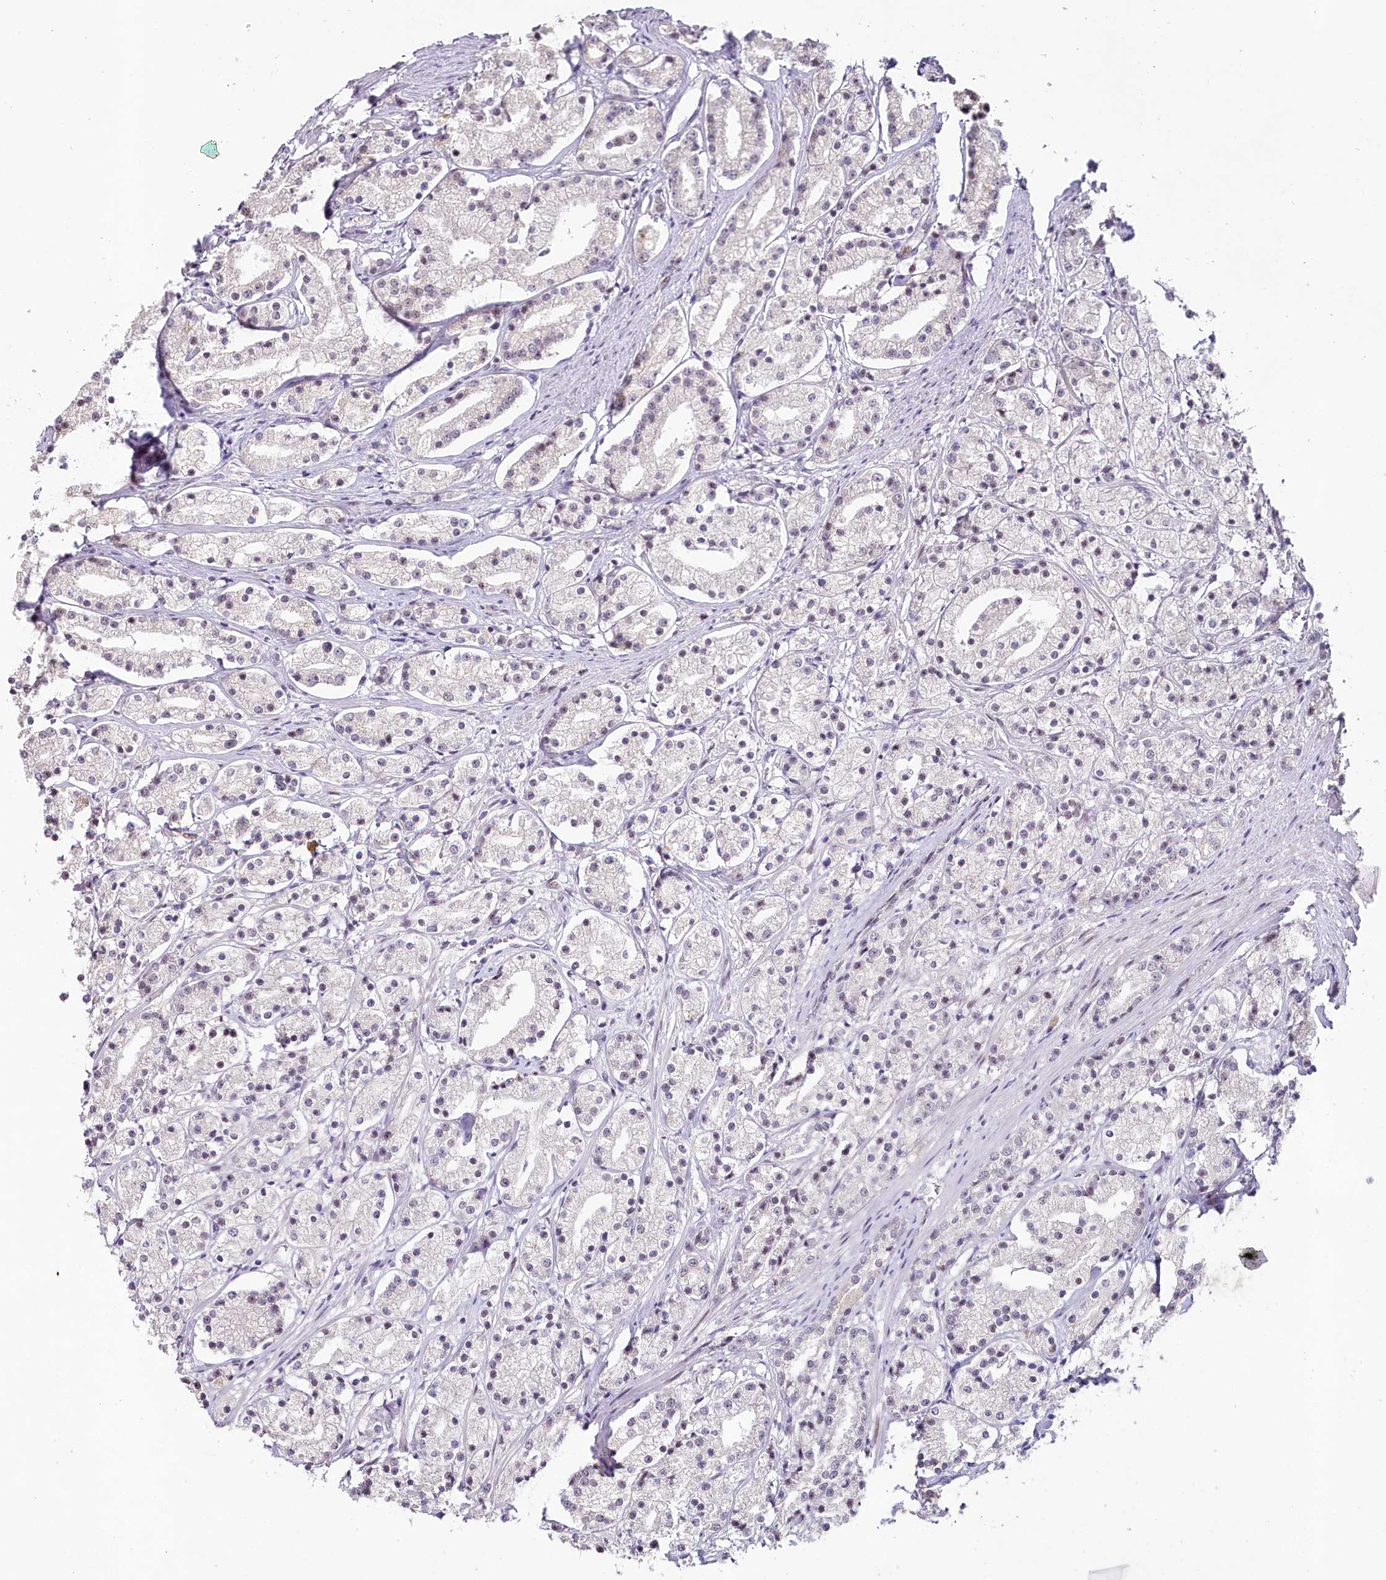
{"staining": {"intensity": "negative", "quantity": "none", "location": "none"}, "tissue": "prostate cancer", "cell_type": "Tumor cells", "image_type": "cancer", "snomed": [{"axis": "morphology", "description": "Adenocarcinoma, High grade"}, {"axis": "topography", "description": "Prostate"}], "caption": "Immunohistochemistry (IHC) of high-grade adenocarcinoma (prostate) demonstrates no positivity in tumor cells.", "gene": "HPD", "patient": {"sex": "male", "age": 69}}